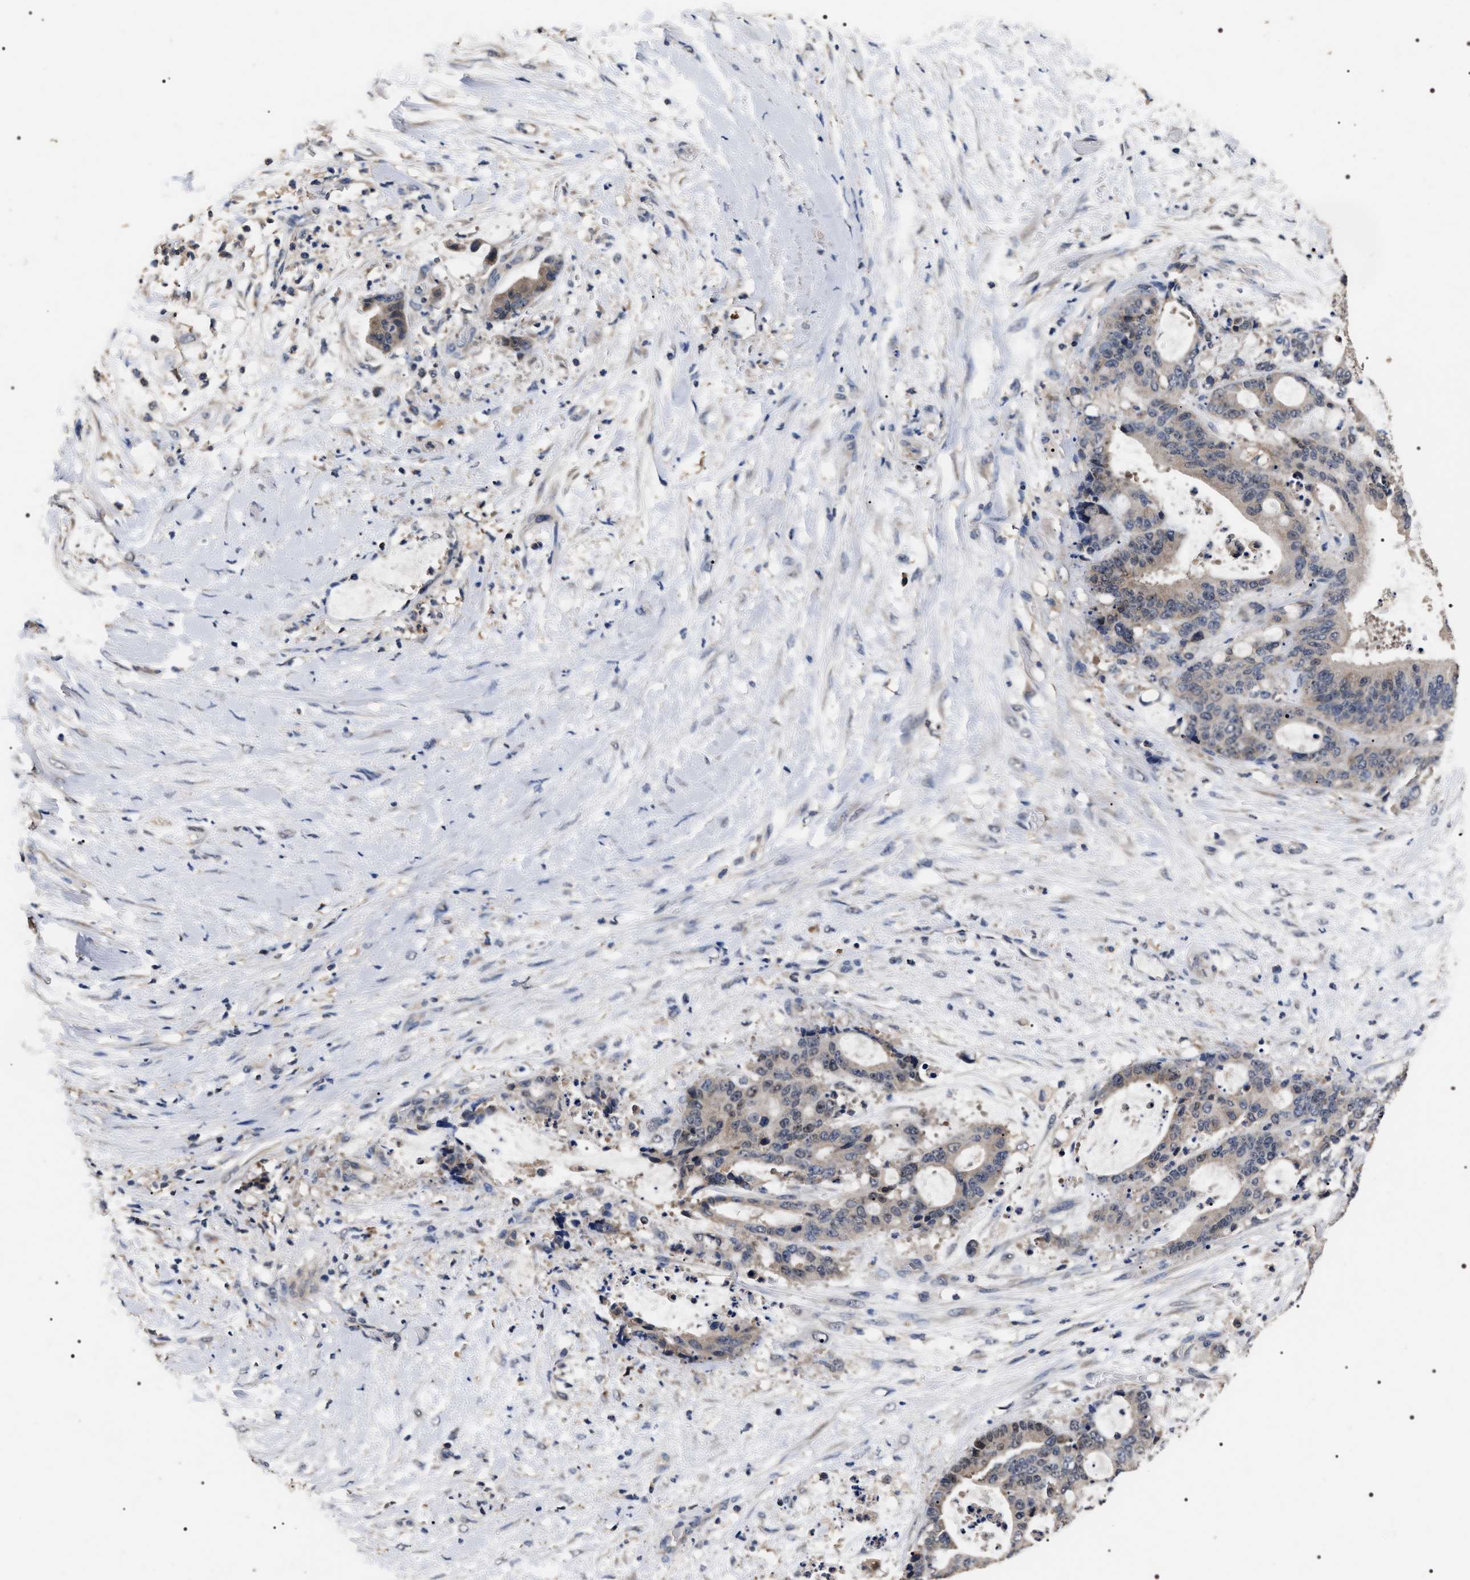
{"staining": {"intensity": "weak", "quantity": "25%-75%", "location": "cytoplasmic/membranous"}, "tissue": "liver cancer", "cell_type": "Tumor cells", "image_type": "cancer", "snomed": [{"axis": "morphology", "description": "Normal tissue, NOS"}, {"axis": "morphology", "description": "Cholangiocarcinoma"}, {"axis": "topography", "description": "Liver"}, {"axis": "topography", "description": "Peripheral nerve tissue"}], "caption": "This is a histology image of IHC staining of cholangiocarcinoma (liver), which shows weak staining in the cytoplasmic/membranous of tumor cells.", "gene": "UPF3A", "patient": {"sex": "female", "age": 73}}